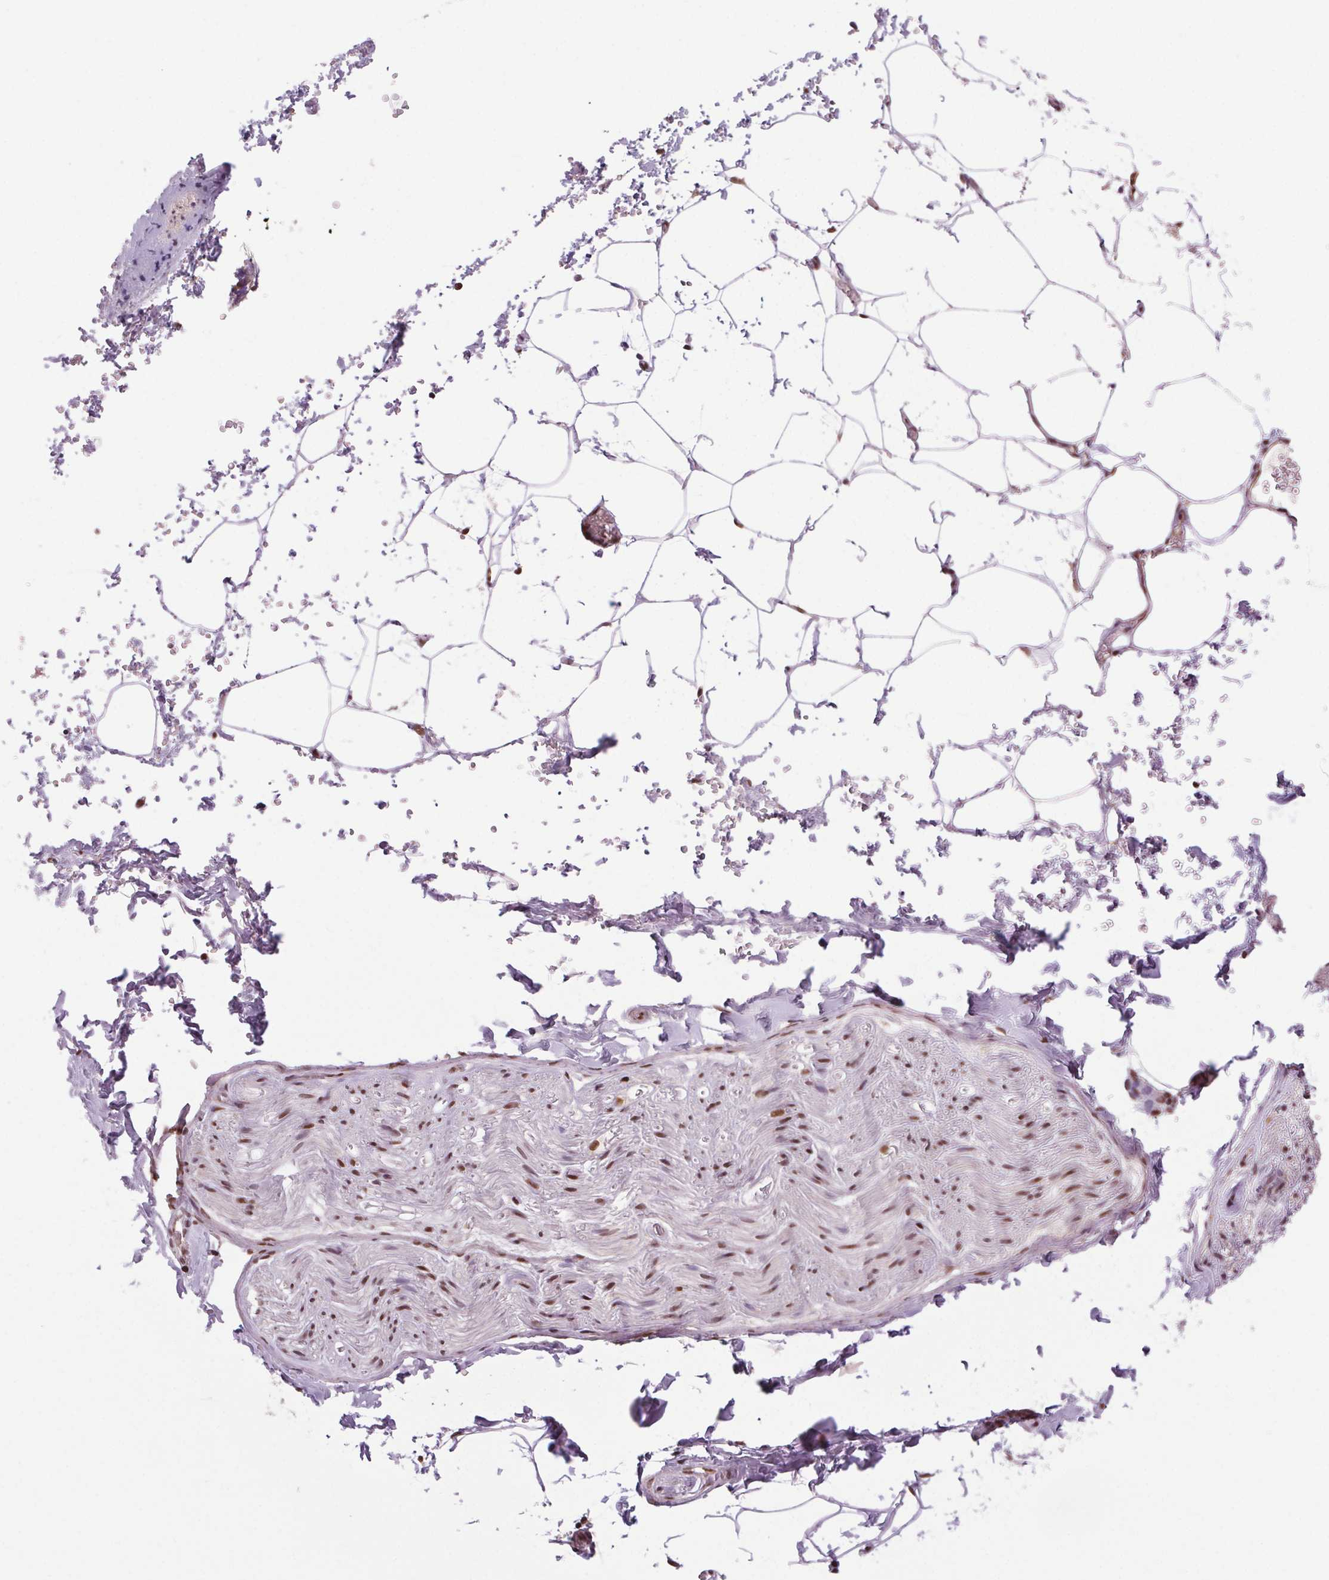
{"staining": {"intensity": "negative", "quantity": "none", "location": "none"}, "tissue": "adipose tissue", "cell_type": "Adipocytes", "image_type": "normal", "snomed": [{"axis": "morphology", "description": "Normal tissue, NOS"}, {"axis": "topography", "description": "Prostate"}, {"axis": "topography", "description": "Peripheral nerve tissue"}], "caption": "Adipocytes show no significant protein expression in benign adipose tissue.", "gene": "RAD23A", "patient": {"sex": "male", "age": 55}}